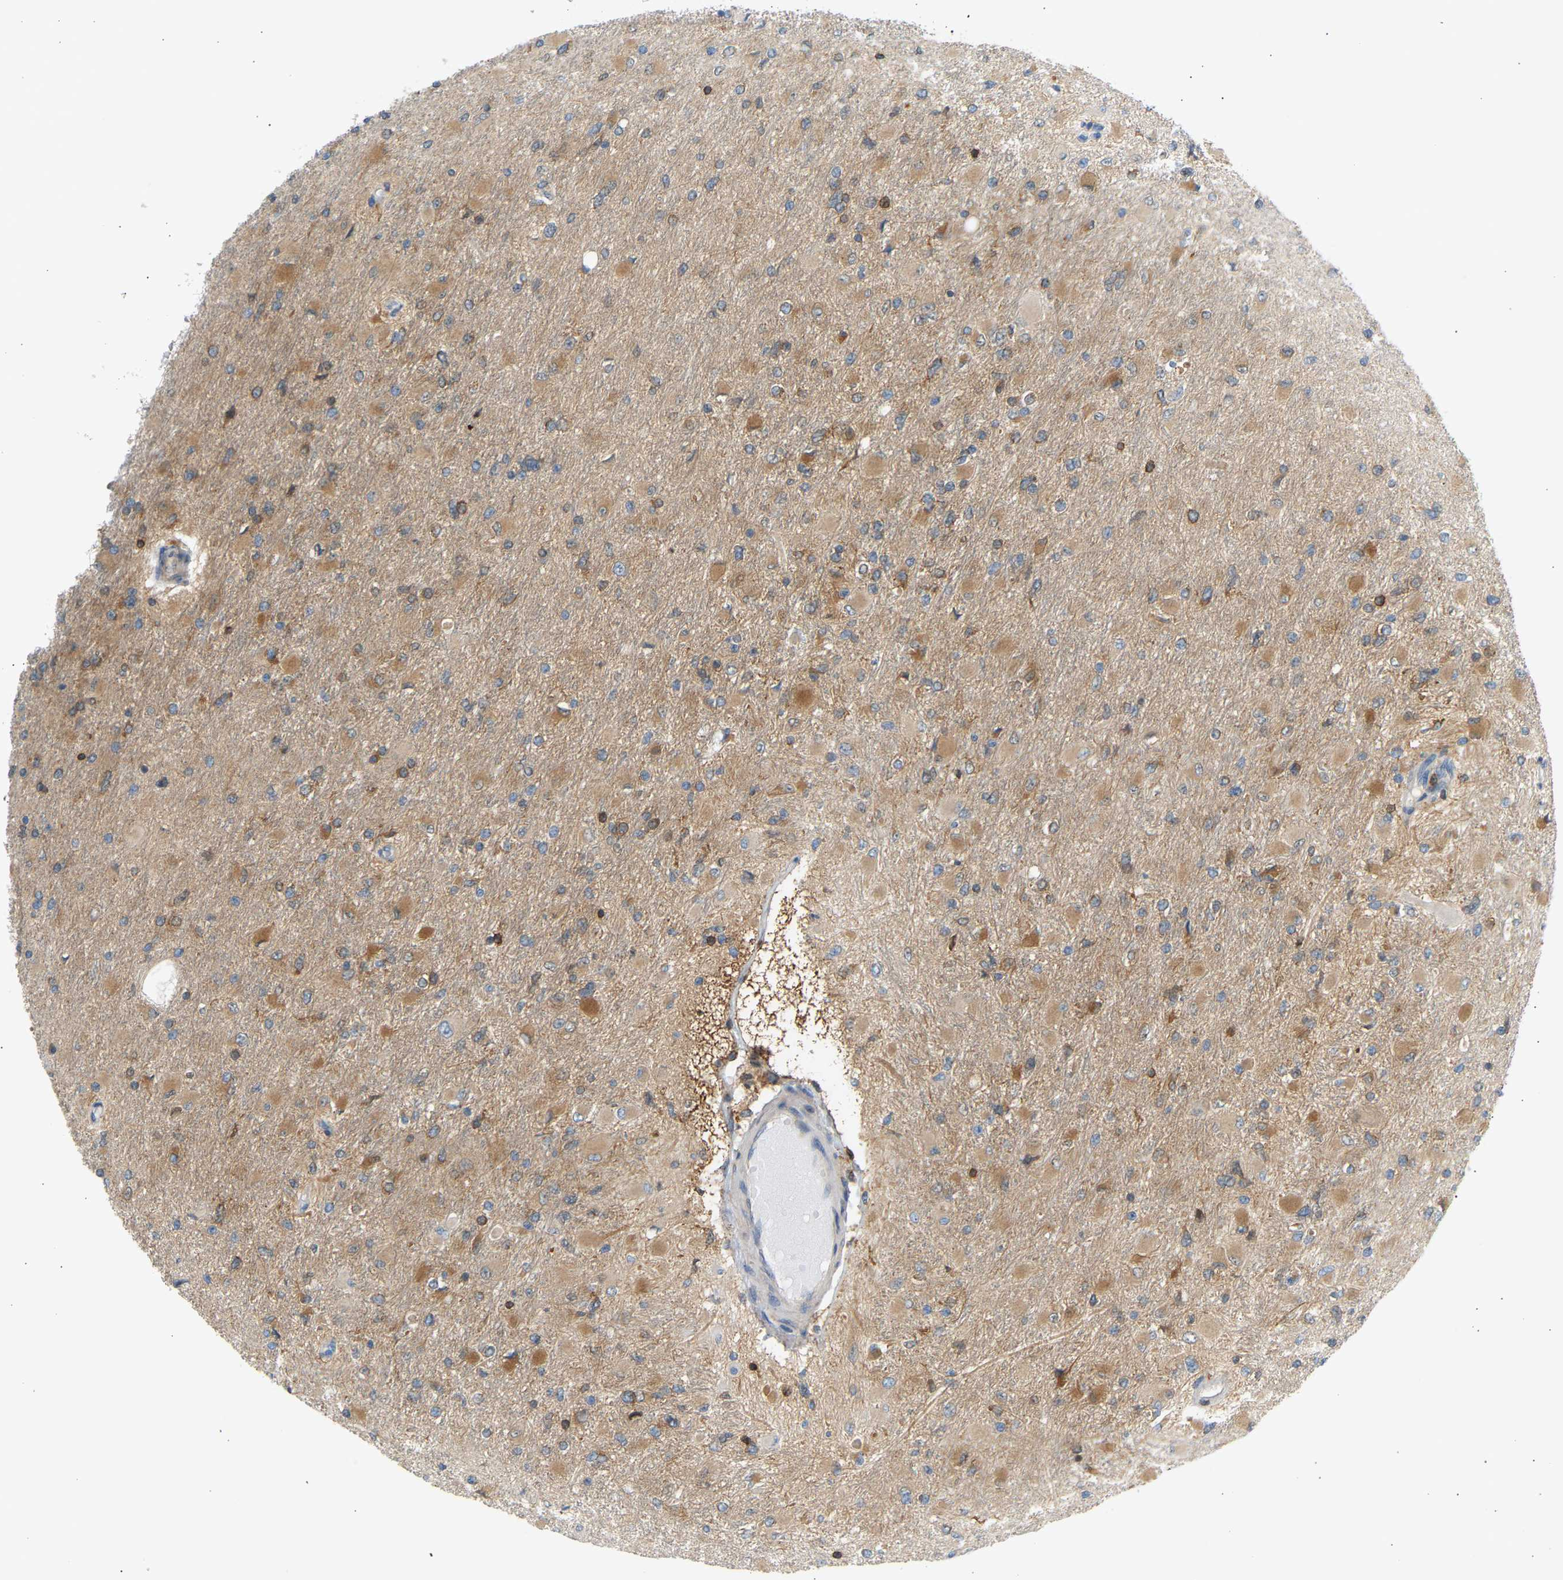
{"staining": {"intensity": "moderate", "quantity": "25%-75%", "location": "cytoplasmic/membranous"}, "tissue": "glioma", "cell_type": "Tumor cells", "image_type": "cancer", "snomed": [{"axis": "morphology", "description": "Glioma, malignant, High grade"}, {"axis": "topography", "description": "Cerebral cortex"}], "caption": "Glioma was stained to show a protein in brown. There is medium levels of moderate cytoplasmic/membranous staining in about 25%-75% of tumor cells. Immunohistochemistry stains the protein in brown and the nuclei are stained blue.", "gene": "FNBP1", "patient": {"sex": "female", "age": 36}}